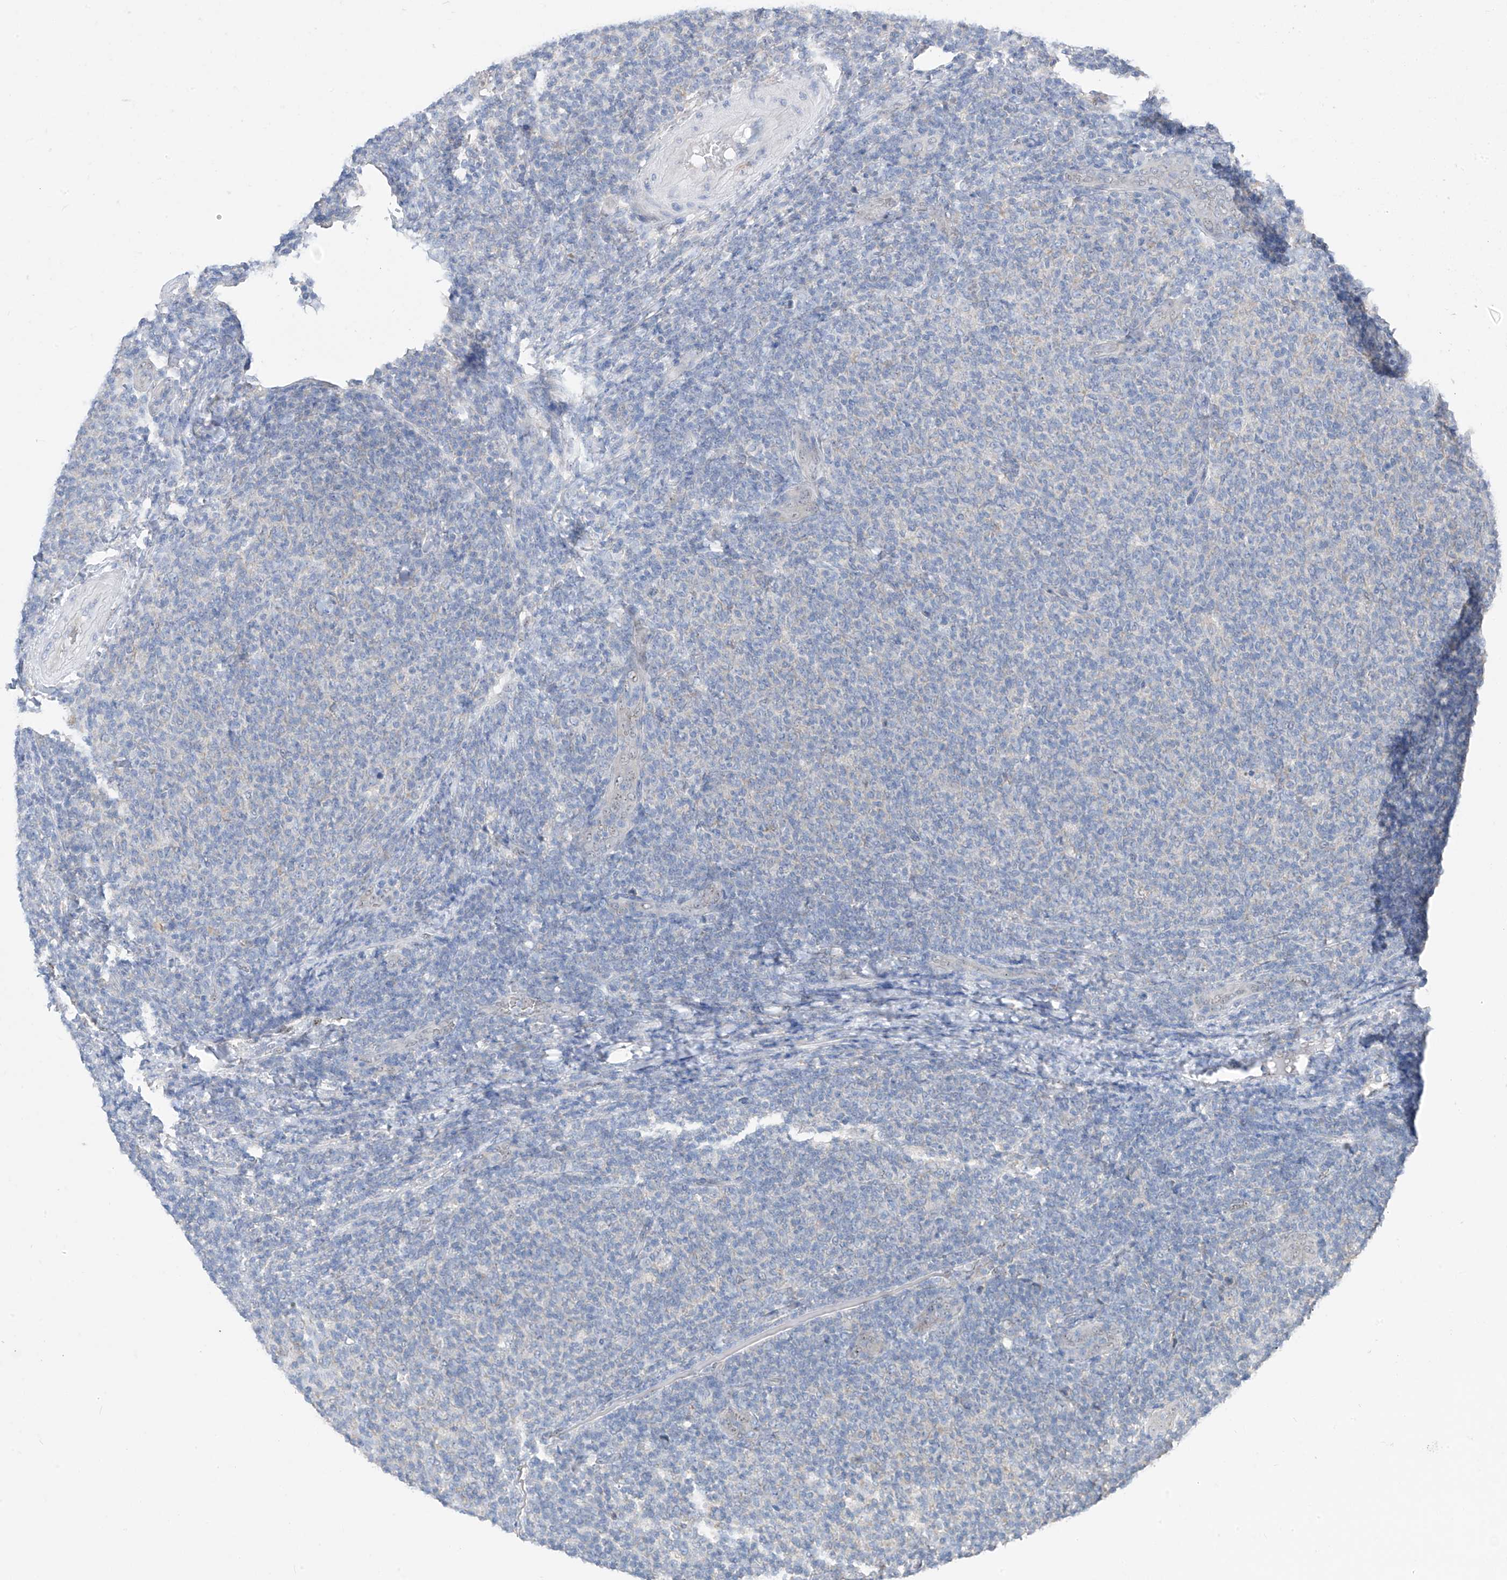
{"staining": {"intensity": "negative", "quantity": "none", "location": "none"}, "tissue": "lymphoma", "cell_type": "Tumor cells", "image_type": "cancer", "snomed": [{"axis": "morphology", "description": "Malignant lymphoma, non-Hodgkin's type, Low grade"}, {"axis": "topography", "description": "Lymph node"}], "caption": "Histopathology image shows no significant protein staining in tumor cells of low-grade malignant lymphoma, non-Hodgkin's type.", "gene": "RPL4", "patient": {"sex": "male", "age": 66}}